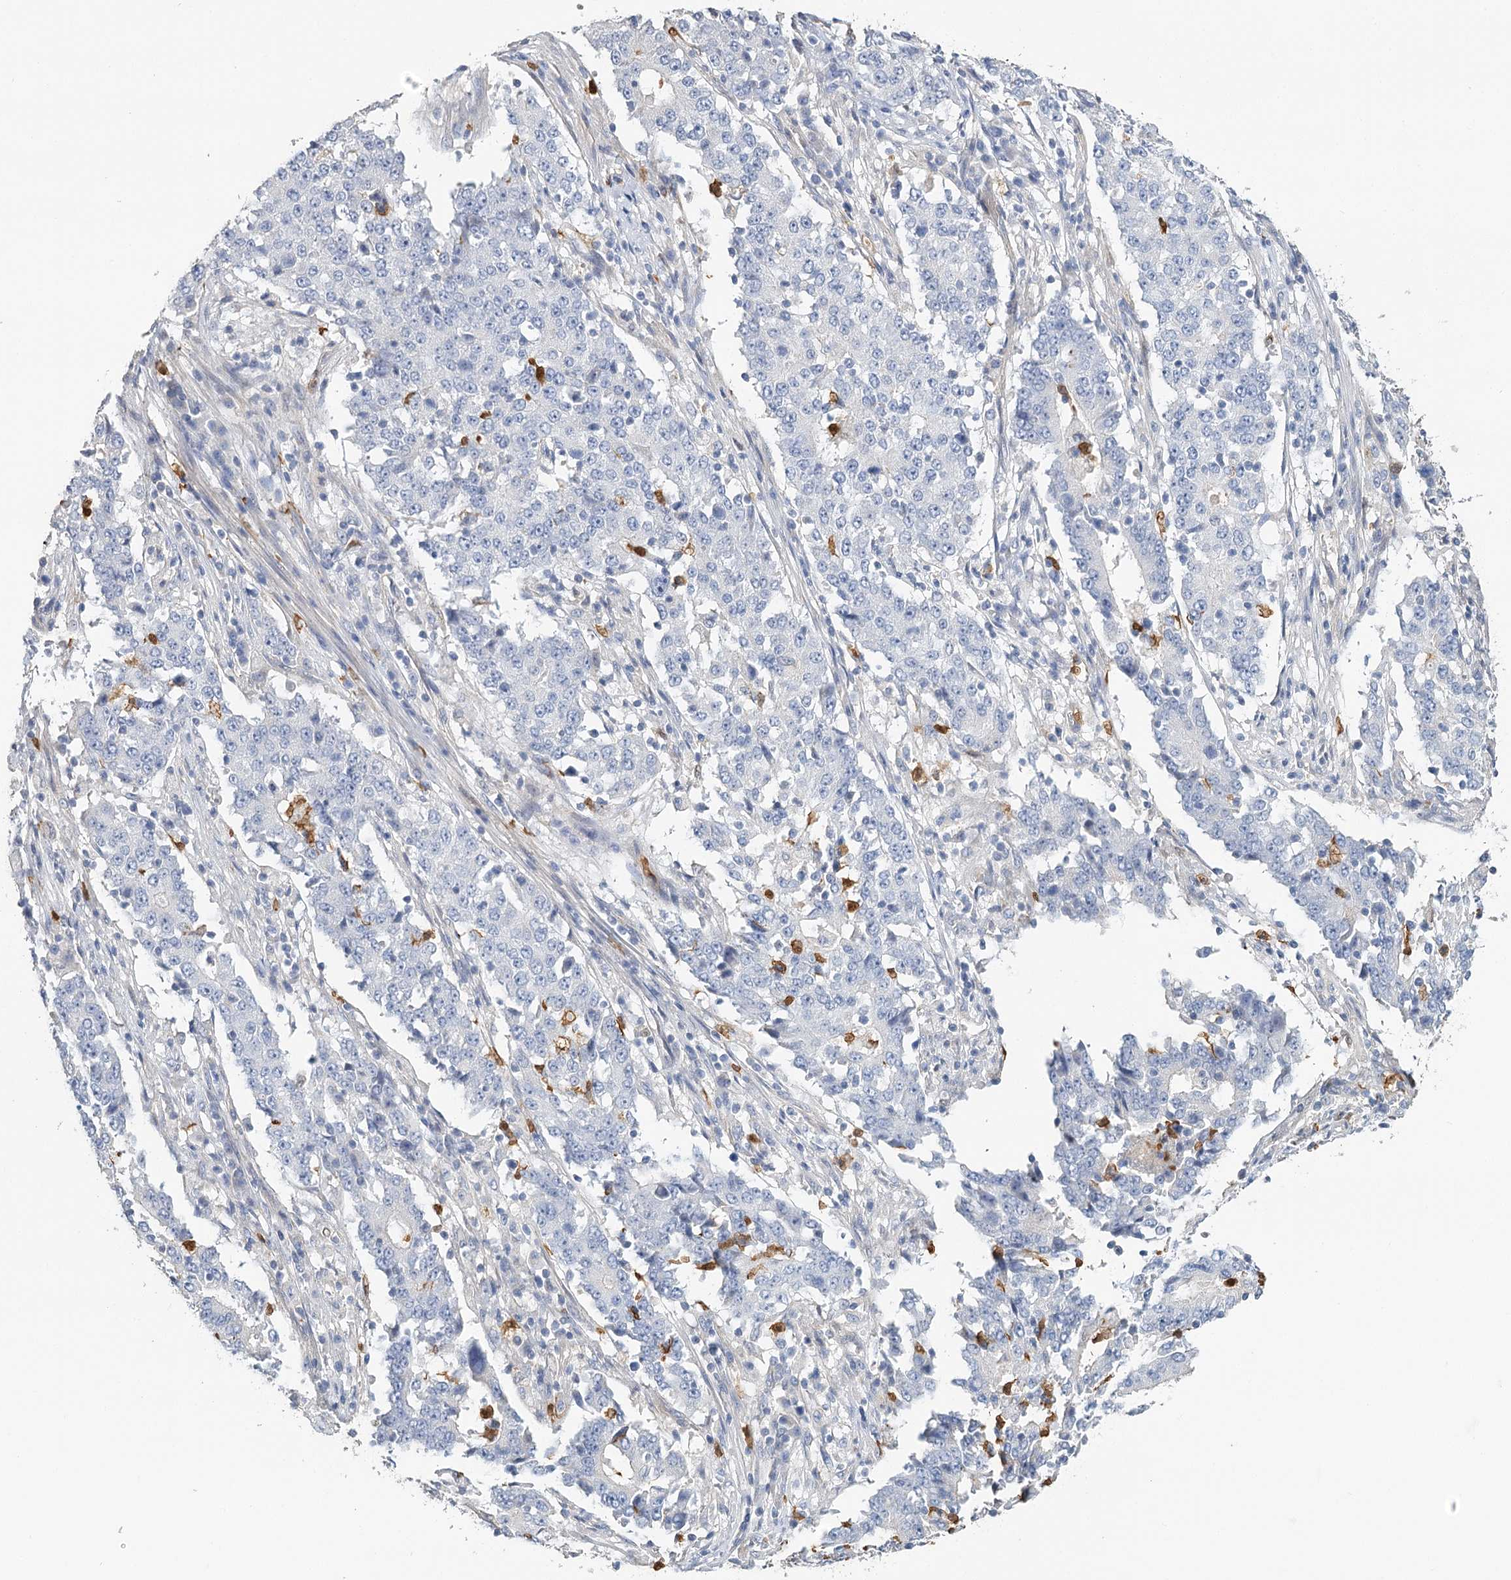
{"staining": {"intensity": "negative", "quantity": "none", "location": "none"}, "tissue": "stomach cancer", "cell_type": "Tumor cells", "image_type": "cancer", "snomed": [{"axis": "morphology", "description": "Adenocarcinoma, NOS"}, {"axis": "topography", "description": "Stomach"}], "caption": "An image of human stomach adenocarcinoma is negative for staining in tumor cells. (Stains: DAB (3,3'-diaminobenzidine) immunohistochemistry (IHC) with hematoxylin counter stain, Microscopy: brightfield microscopy at high magnification).", "gene": "EPB41L5", "patient": {"sex": "male", "age": 59}}